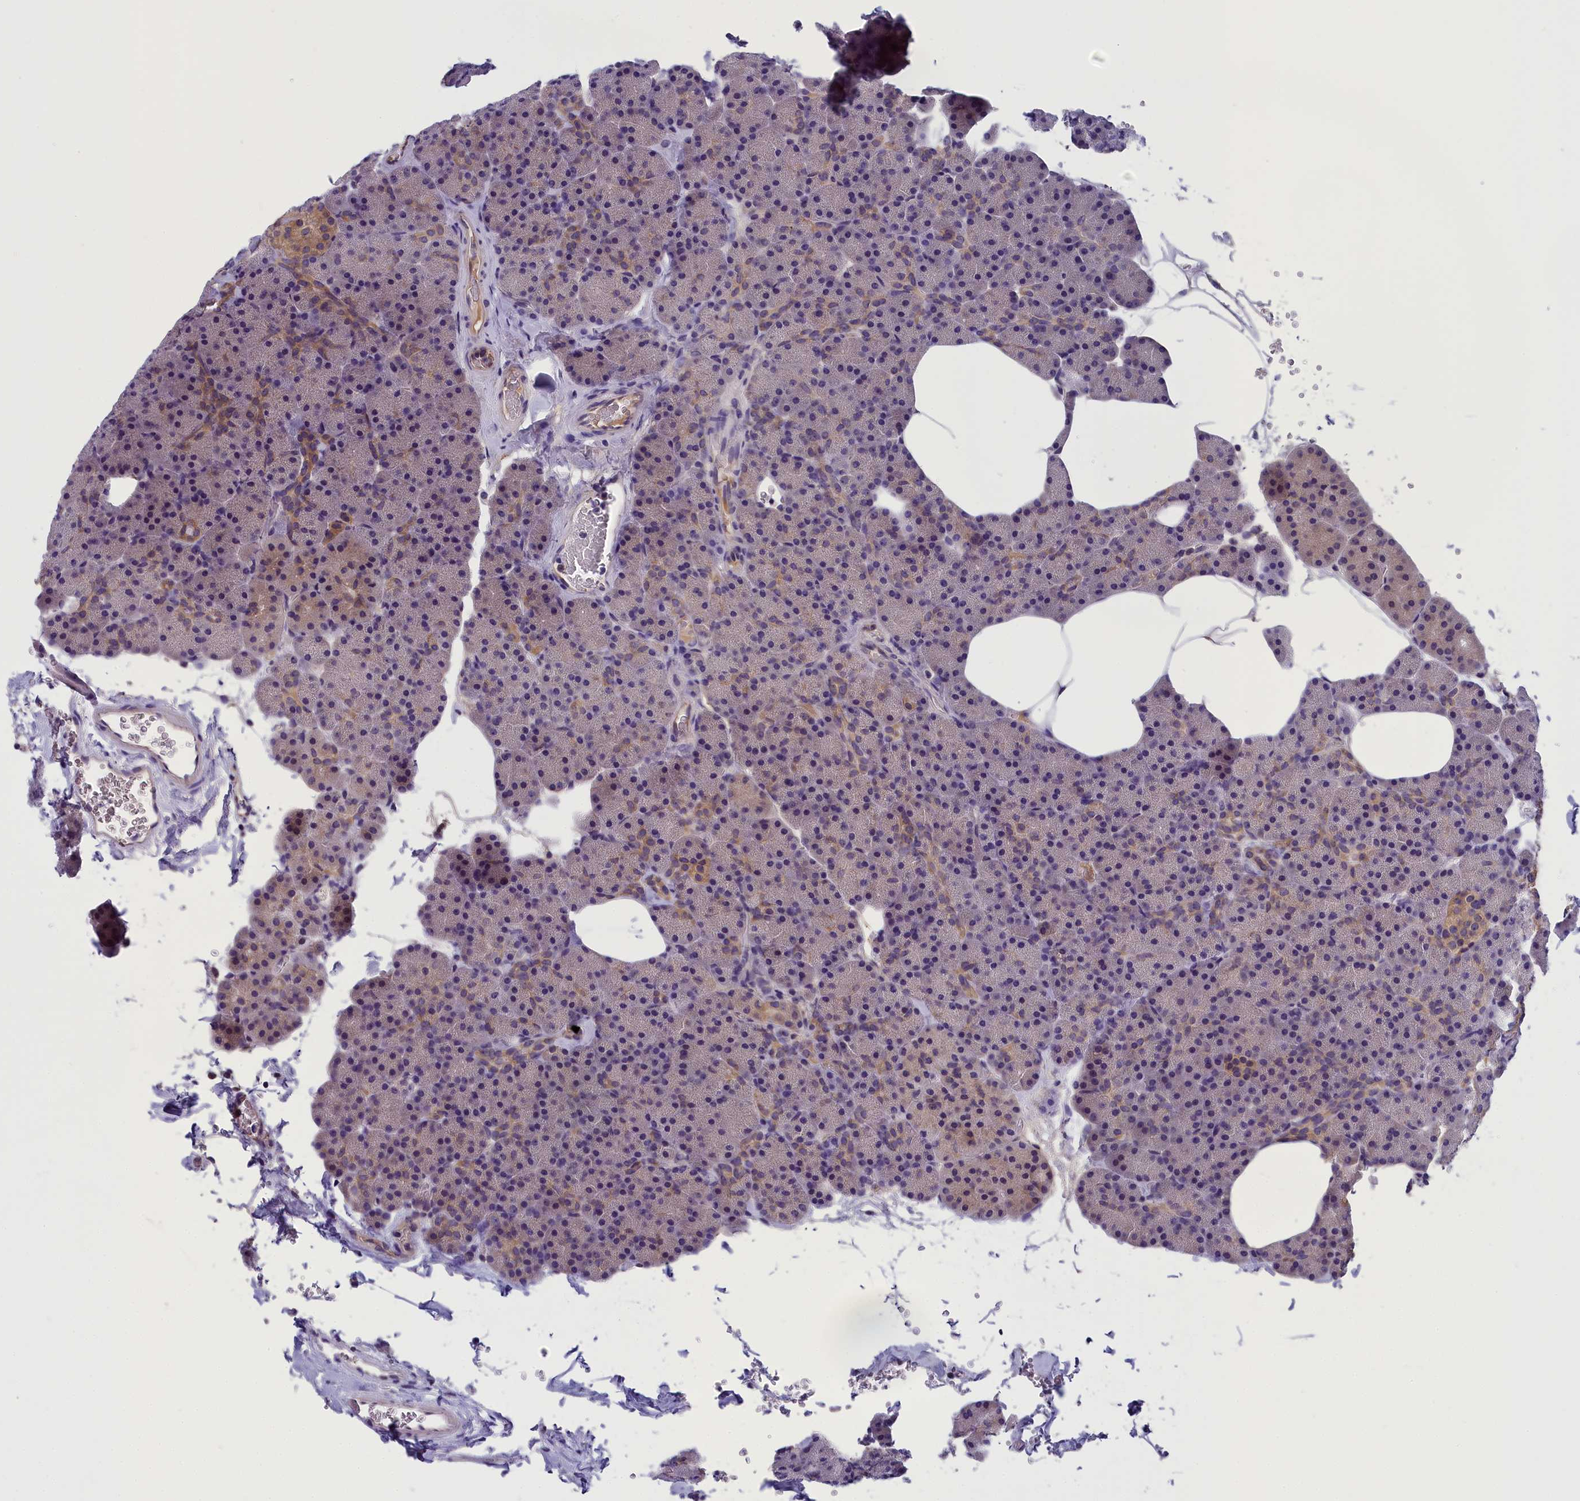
{"staining": {"intensity": "moderate", "quantity": "<25%", "location": "cytoplasmic/membranous"}, "tissue": "pancreas", "cell_type": "Exocrine glandular cells", "image_type": "normal", "snomed": [{"axis": "morphology", "description": "Normal tissue, NOS"}, {"axis": "topography", "description": "Pancreas"}], "caption": "This photomicrograph exhibits benign pancreas stained with IHC to label a protein in brown. The cytoplasmic/membranous of exocrine glandular cells show moderate positivity for the protein. Nuclei are counter-stained blue.", "gene": "ABCC8", "patient": {"sex": "female", "age": 35}}